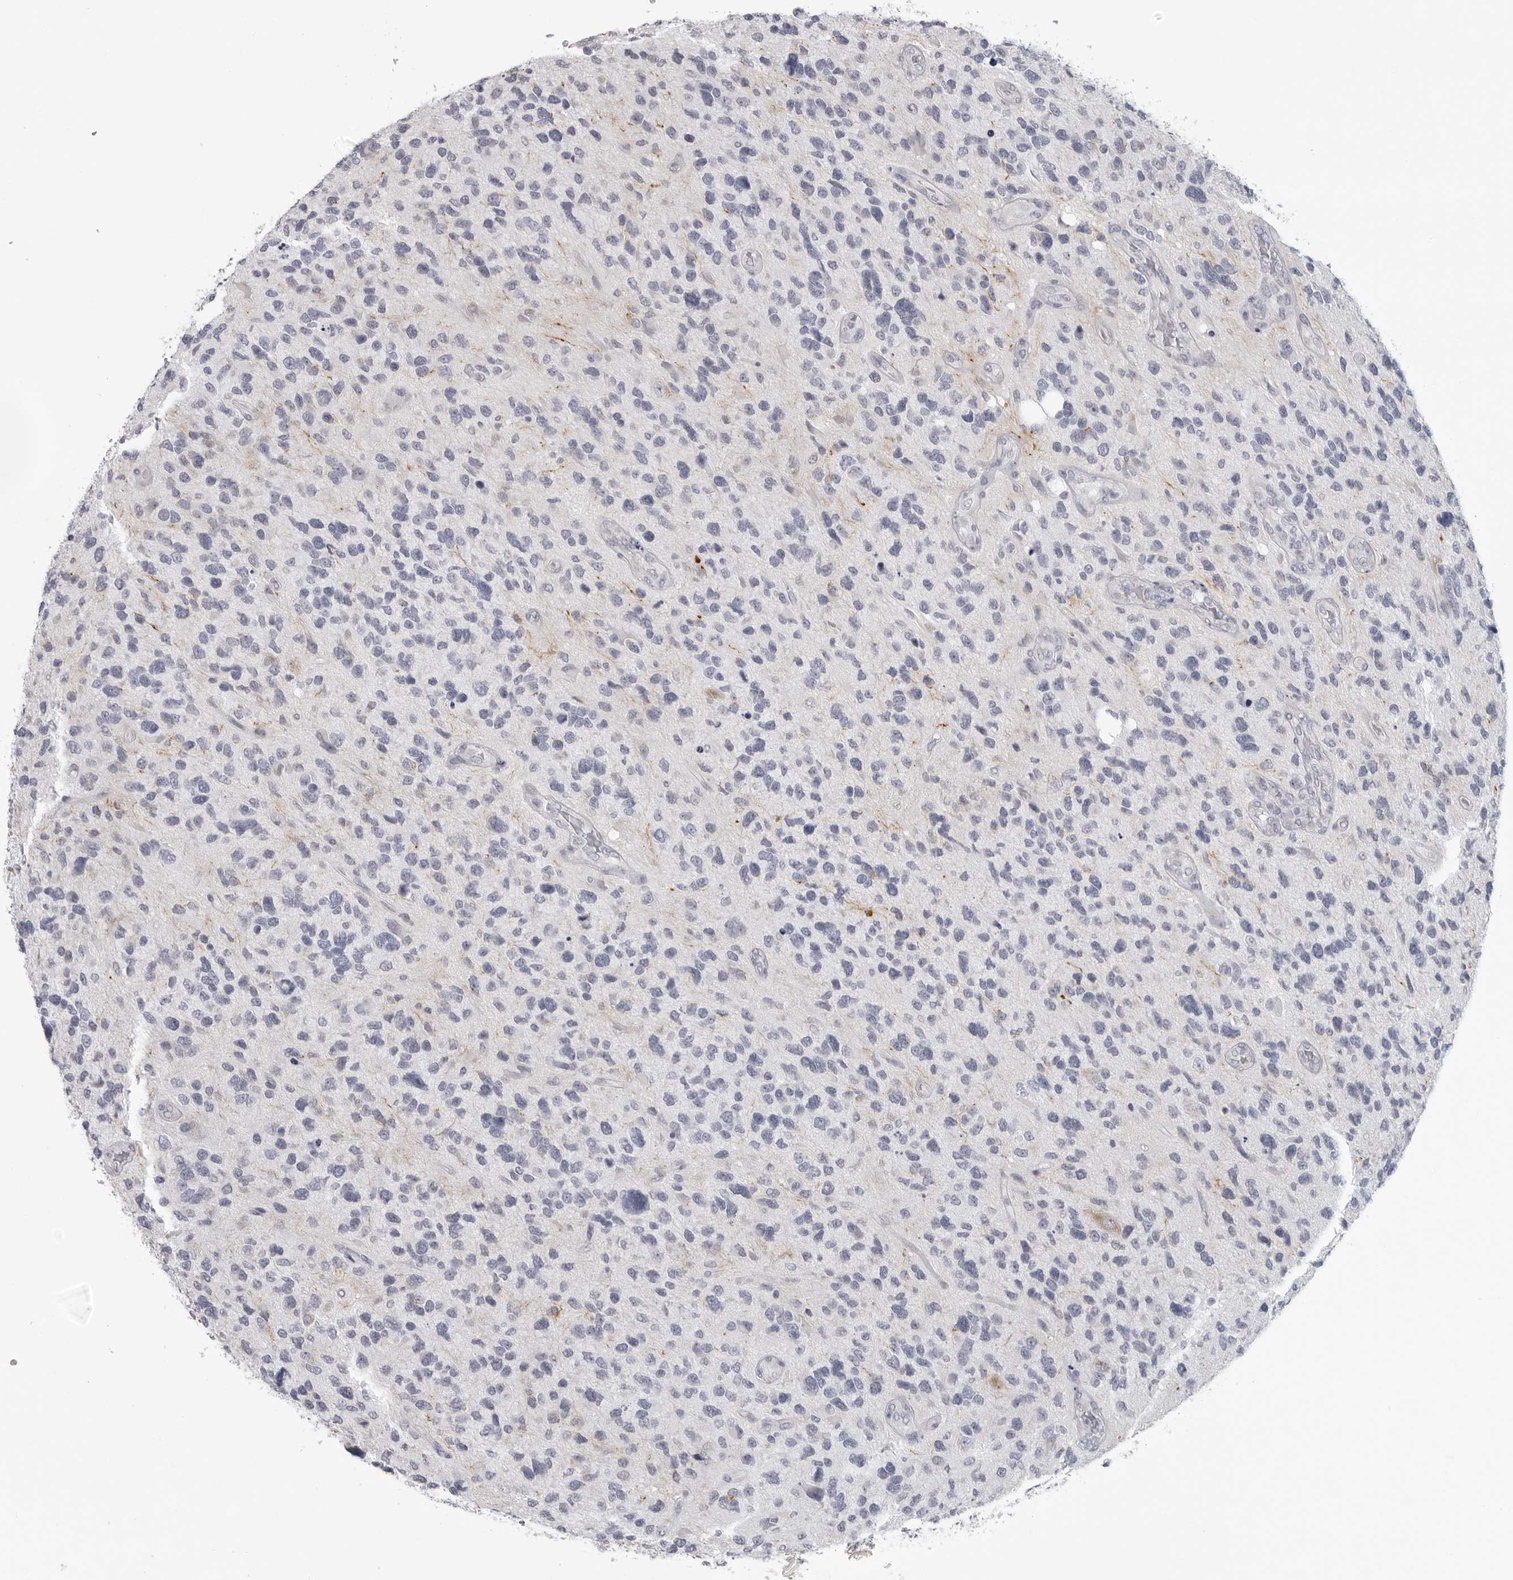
{"staining": {"intensity": "negative", "quantity": "none", "location": "none"}, "tissue": "glioma", "cell_type": "Tumor cells", "image_type": "cancer", "snomed": [{"axis": "morphology", "description": "Glioma, malignant, High grade"}, {"axis": "topography", "description": "Brain"}], "caption": "This is an immunohistochemistry photomicrograph of human glioma. There is no staining in tumor cells.", "gene": "OPLAH", "patient": {"sex": "female", "age": 58}}